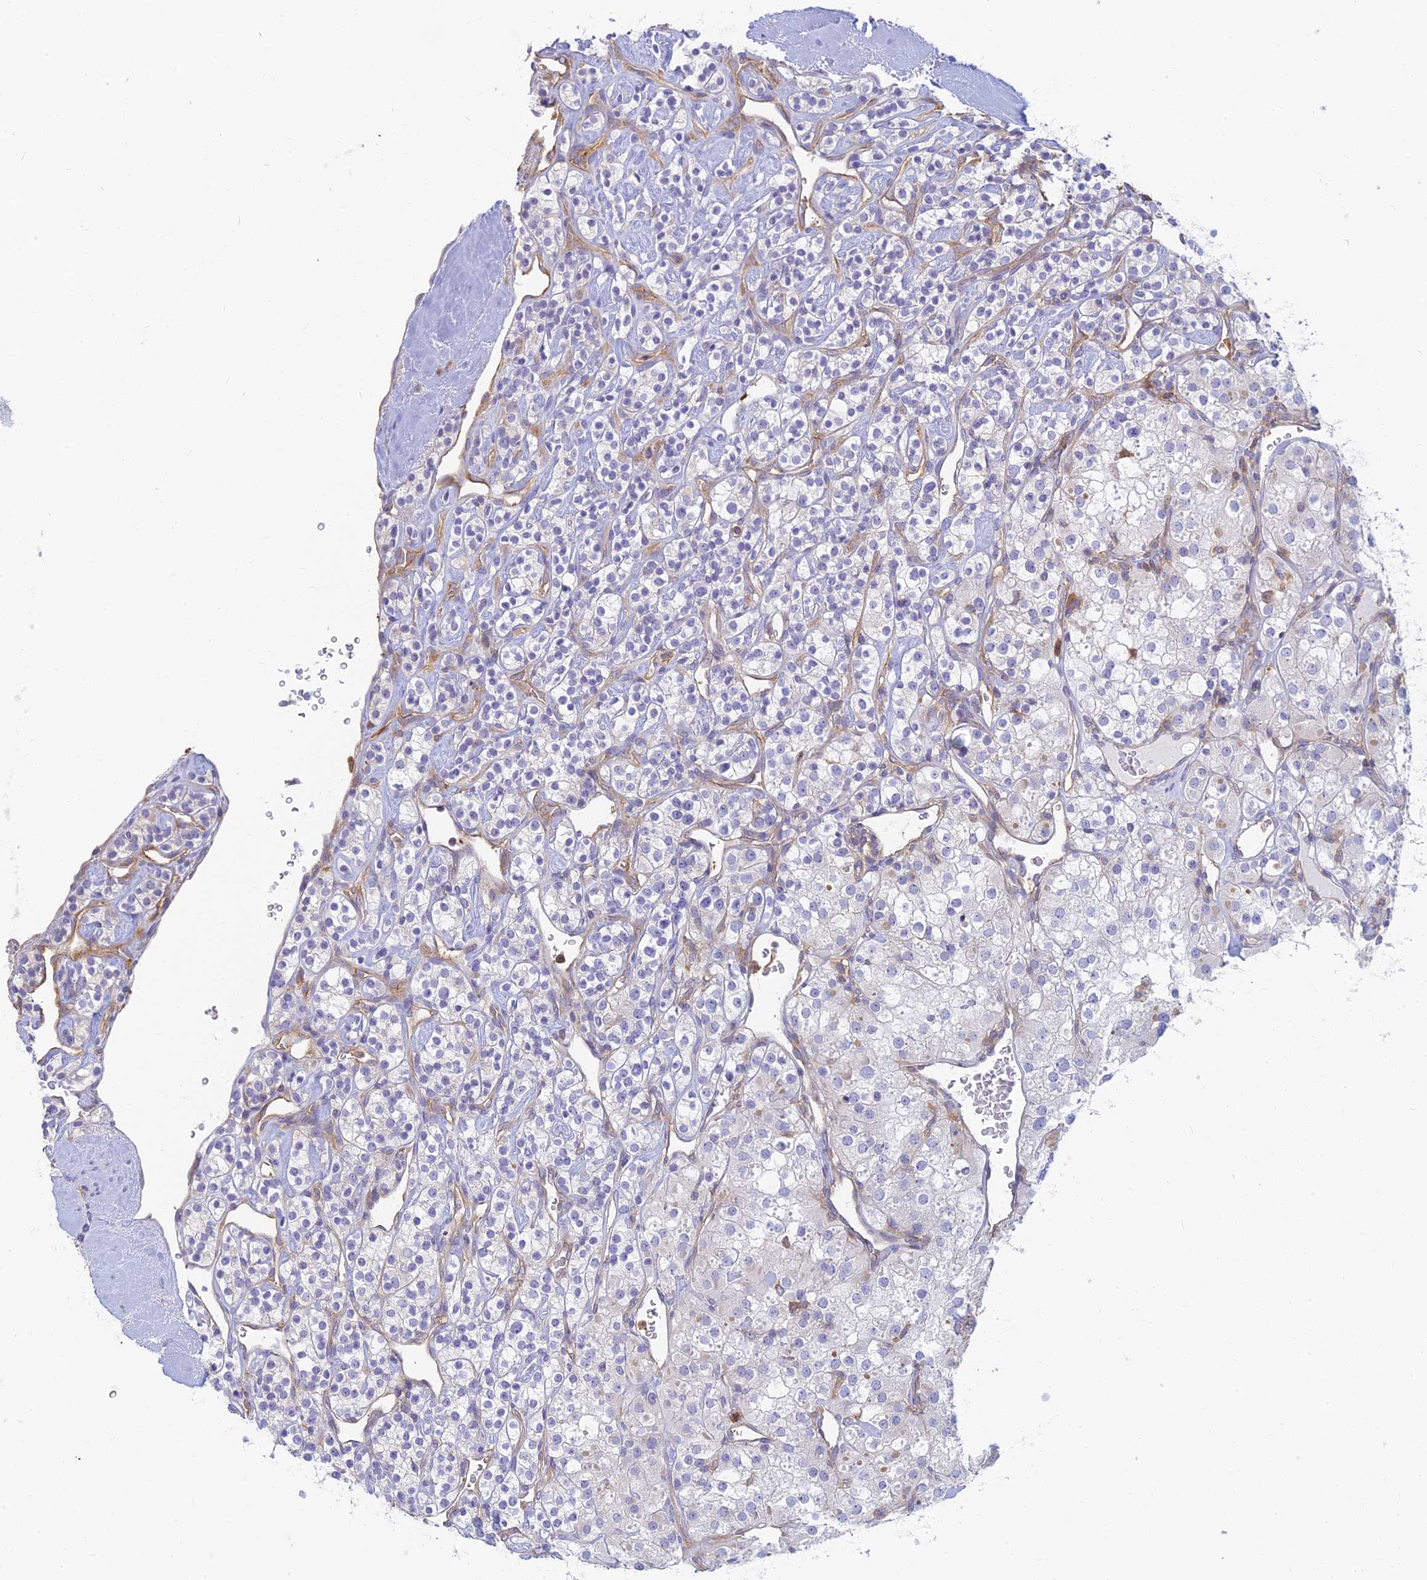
{"staining": {"intensity": "negative", "quantity": "none", "location": "none"}, "tissue": "renal cancer", "cell_type": "Tumor cells", "image_type": "cancer", "snomed": [{"axis": "morphology", "description": "Adenocarcinoma, NOS"}, {"axis": "topography", "description": "Kidney"}], "caption": "A high-resolution micrograph shows immunohistochemistry (IHC) staining of adenocarcinoma (renal), which displays no significant expression in tumor cells. (Stains: DAB immunohistochemistry (IHC) with hematoxylin counter stain, Microscopy: brightfield microscopy at high magnification).", "gene": "STRN4", "patient": {"sex": "male", "age": 77}}